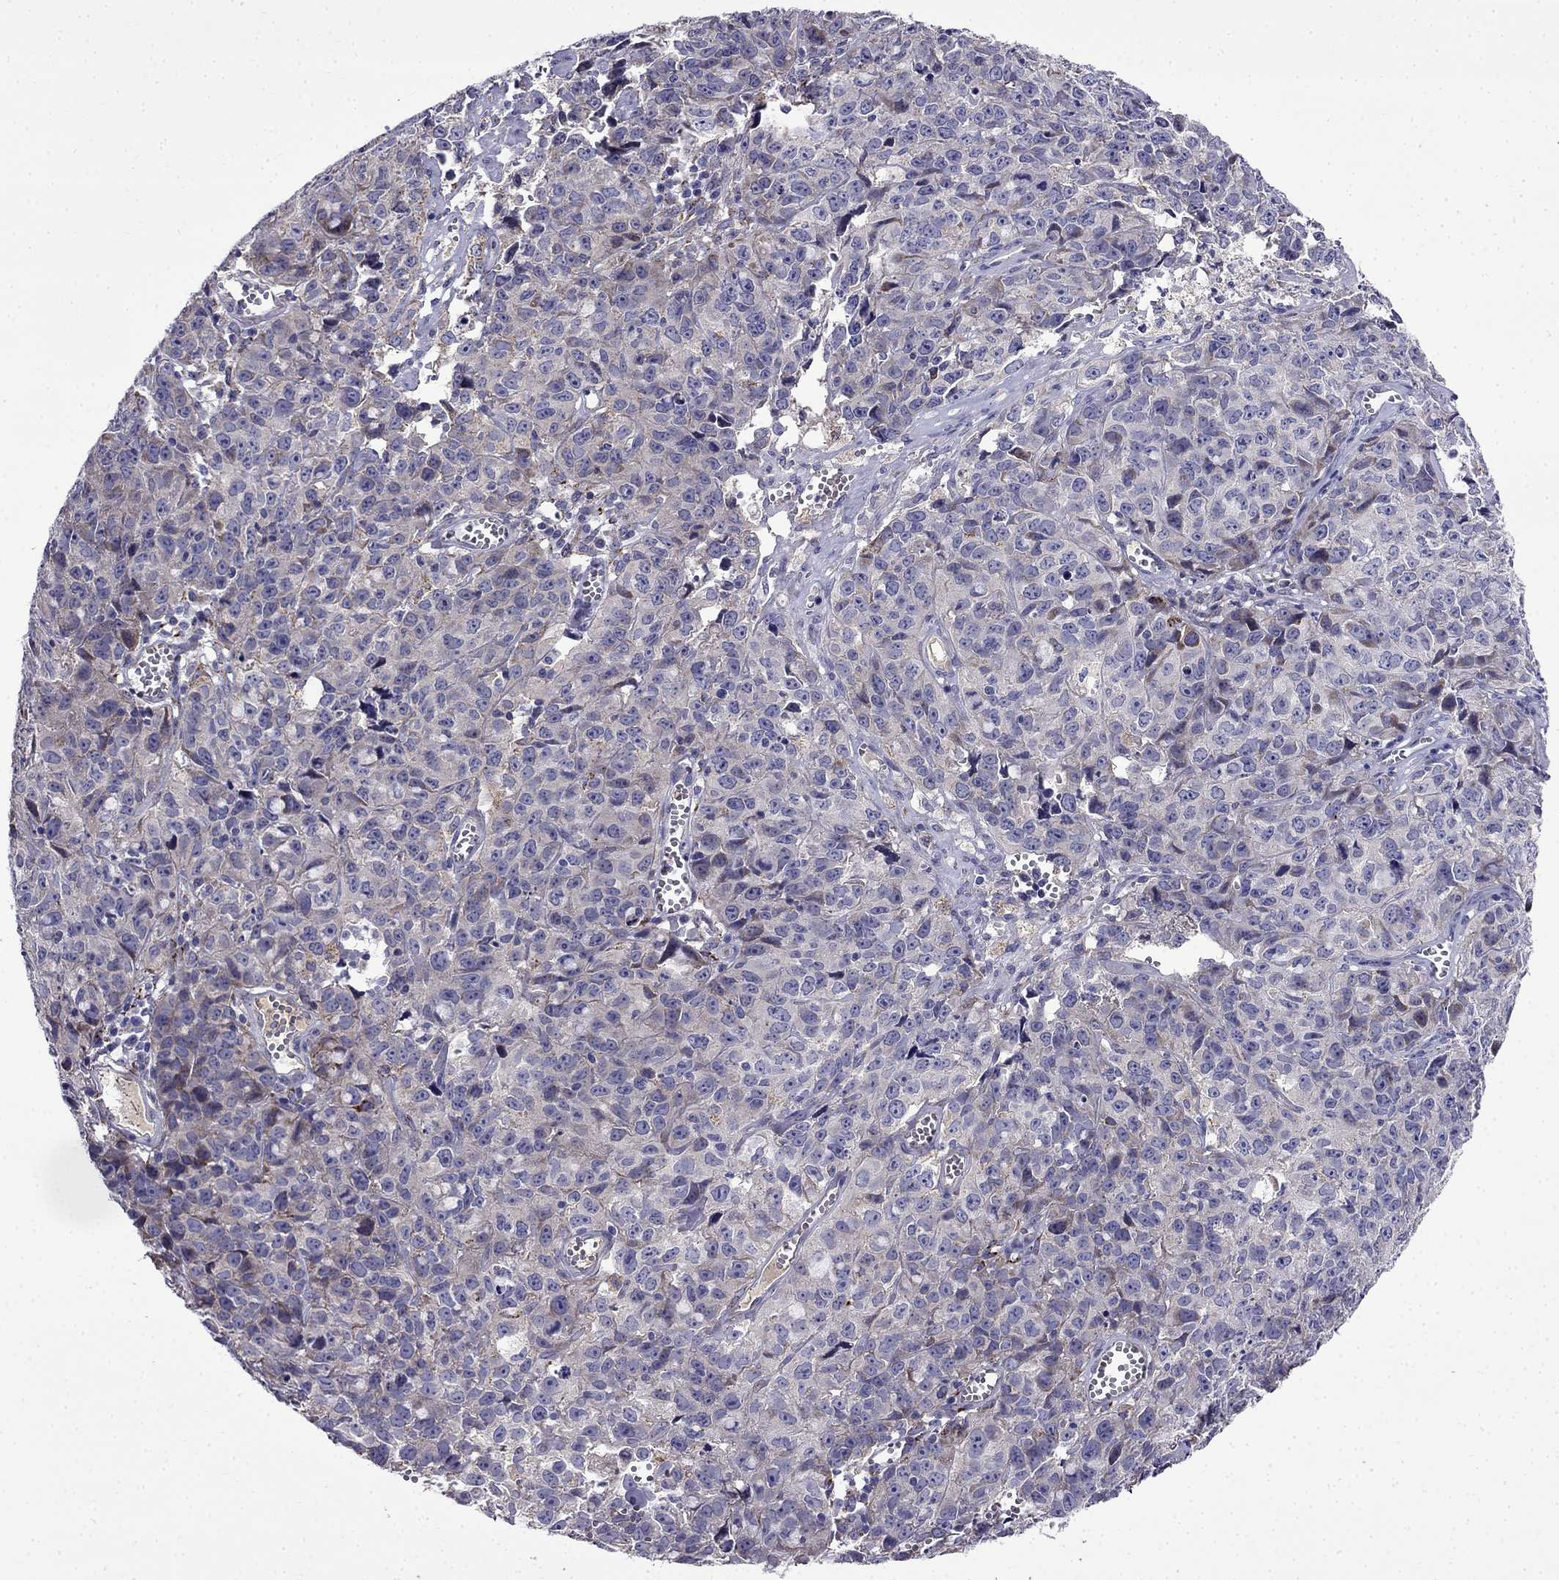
{"staining": {"intensity": "negative", "quantity": "none", "location": "none"}, "tissue": "cervical cancer", "cell_type": "Tumor cells", "image_type": "cancer", "snomed": [{"axis": "morphology", "description": "Squamous cell carcinoma, NOS"}, {"axis": "topography", "description": "Cervix"}], "caption": "The histopathology image exhibits no staining of tumor cells in cervical squamous cell carcinoma.", "gene": "PI16", "patient": {"sex": "female", "age": 28}}